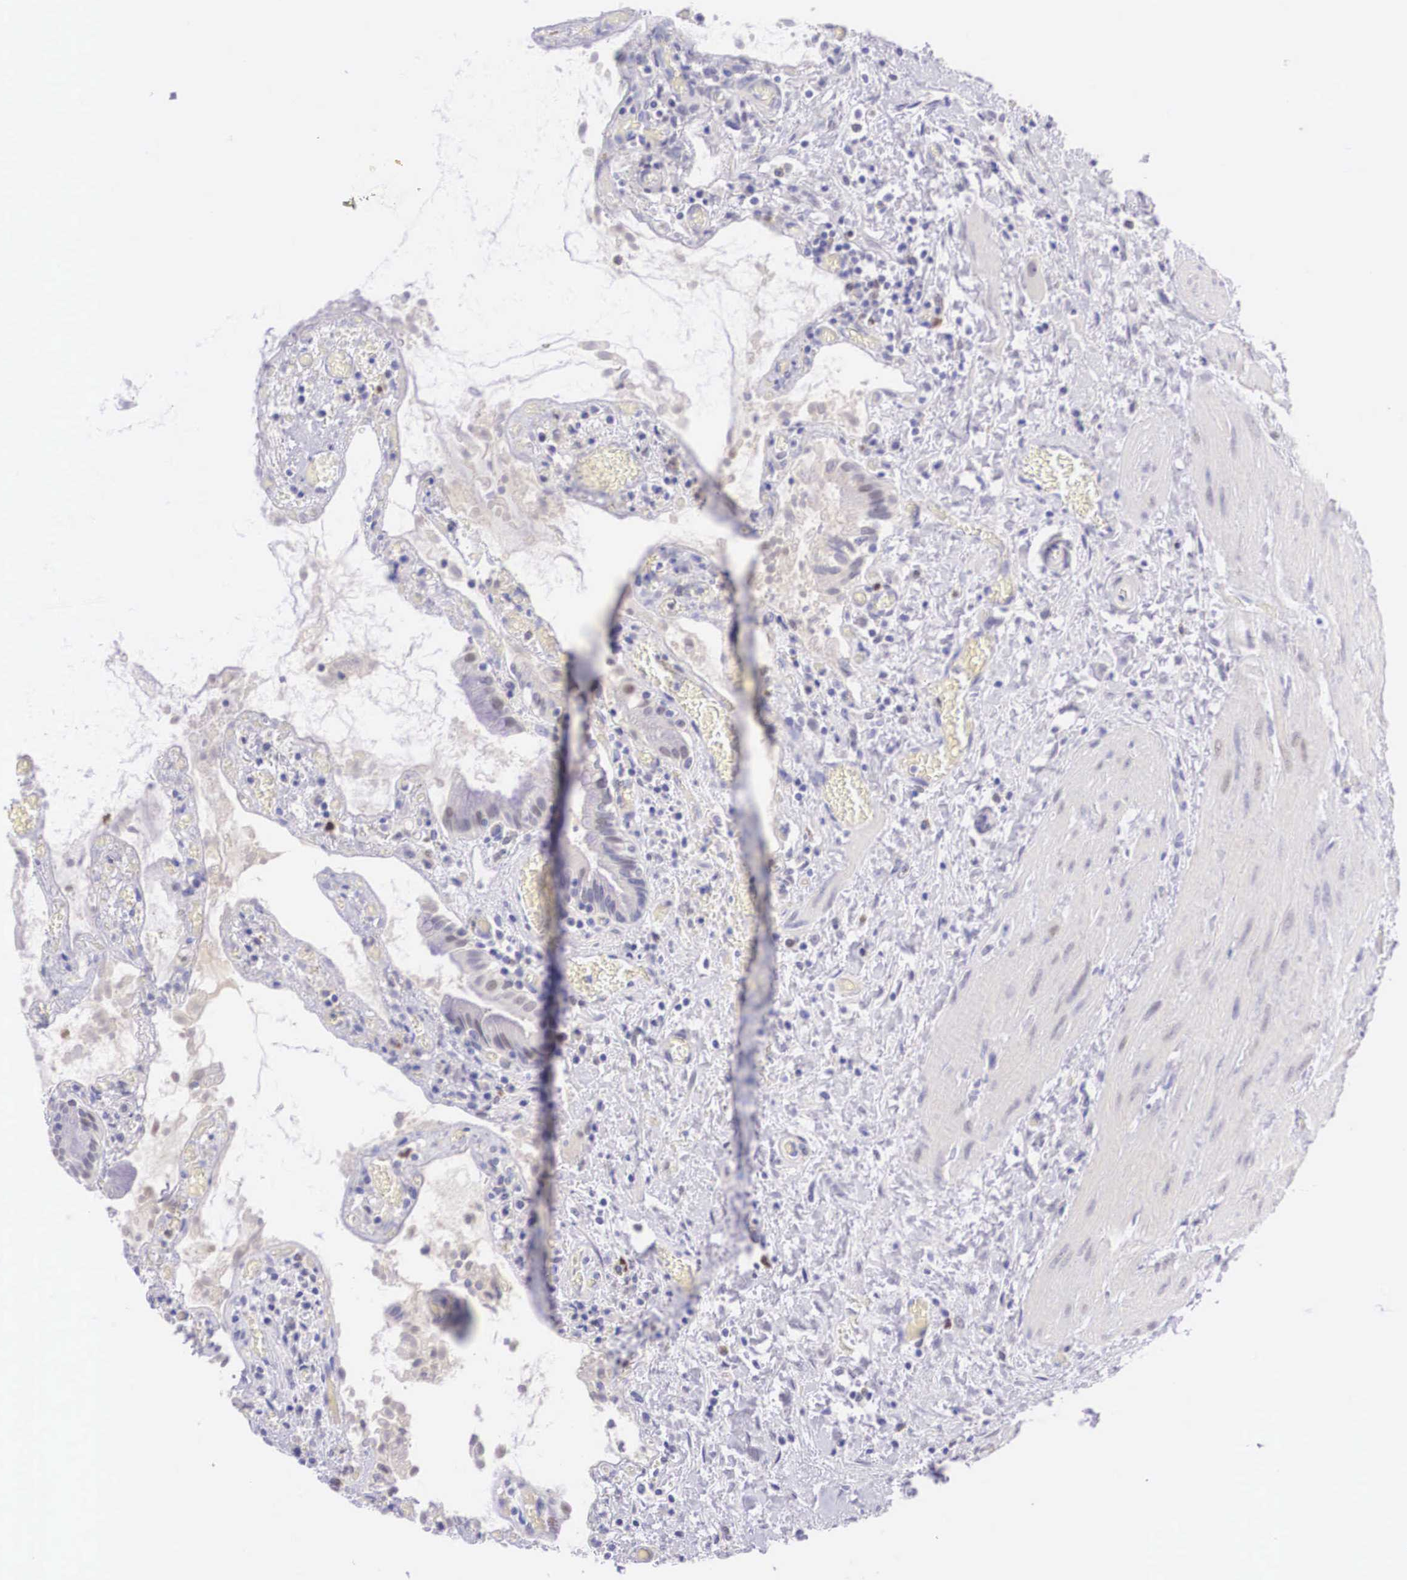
{"staining": {"intensity": "weak", "quantity": "25%-75%", "location": "nuclear"}, "tissue": "gallbladder", "cell_type": "Glandular cells", "image_type": "normal", "snomed": [{"axis": "morphology", "description": "Normal tissue, NOS"}, {"axis": "topography", "description": "Gallbladder"}], "caption": "Gallbladder stained with DAB (3,3'-diaminobenzidine) IHC exhibits low levels of weak nuclear expression in approximately 25%-75% of glandular cells.", "gene": "BCL6", "patient": {"sex": "male", "age": 73}}